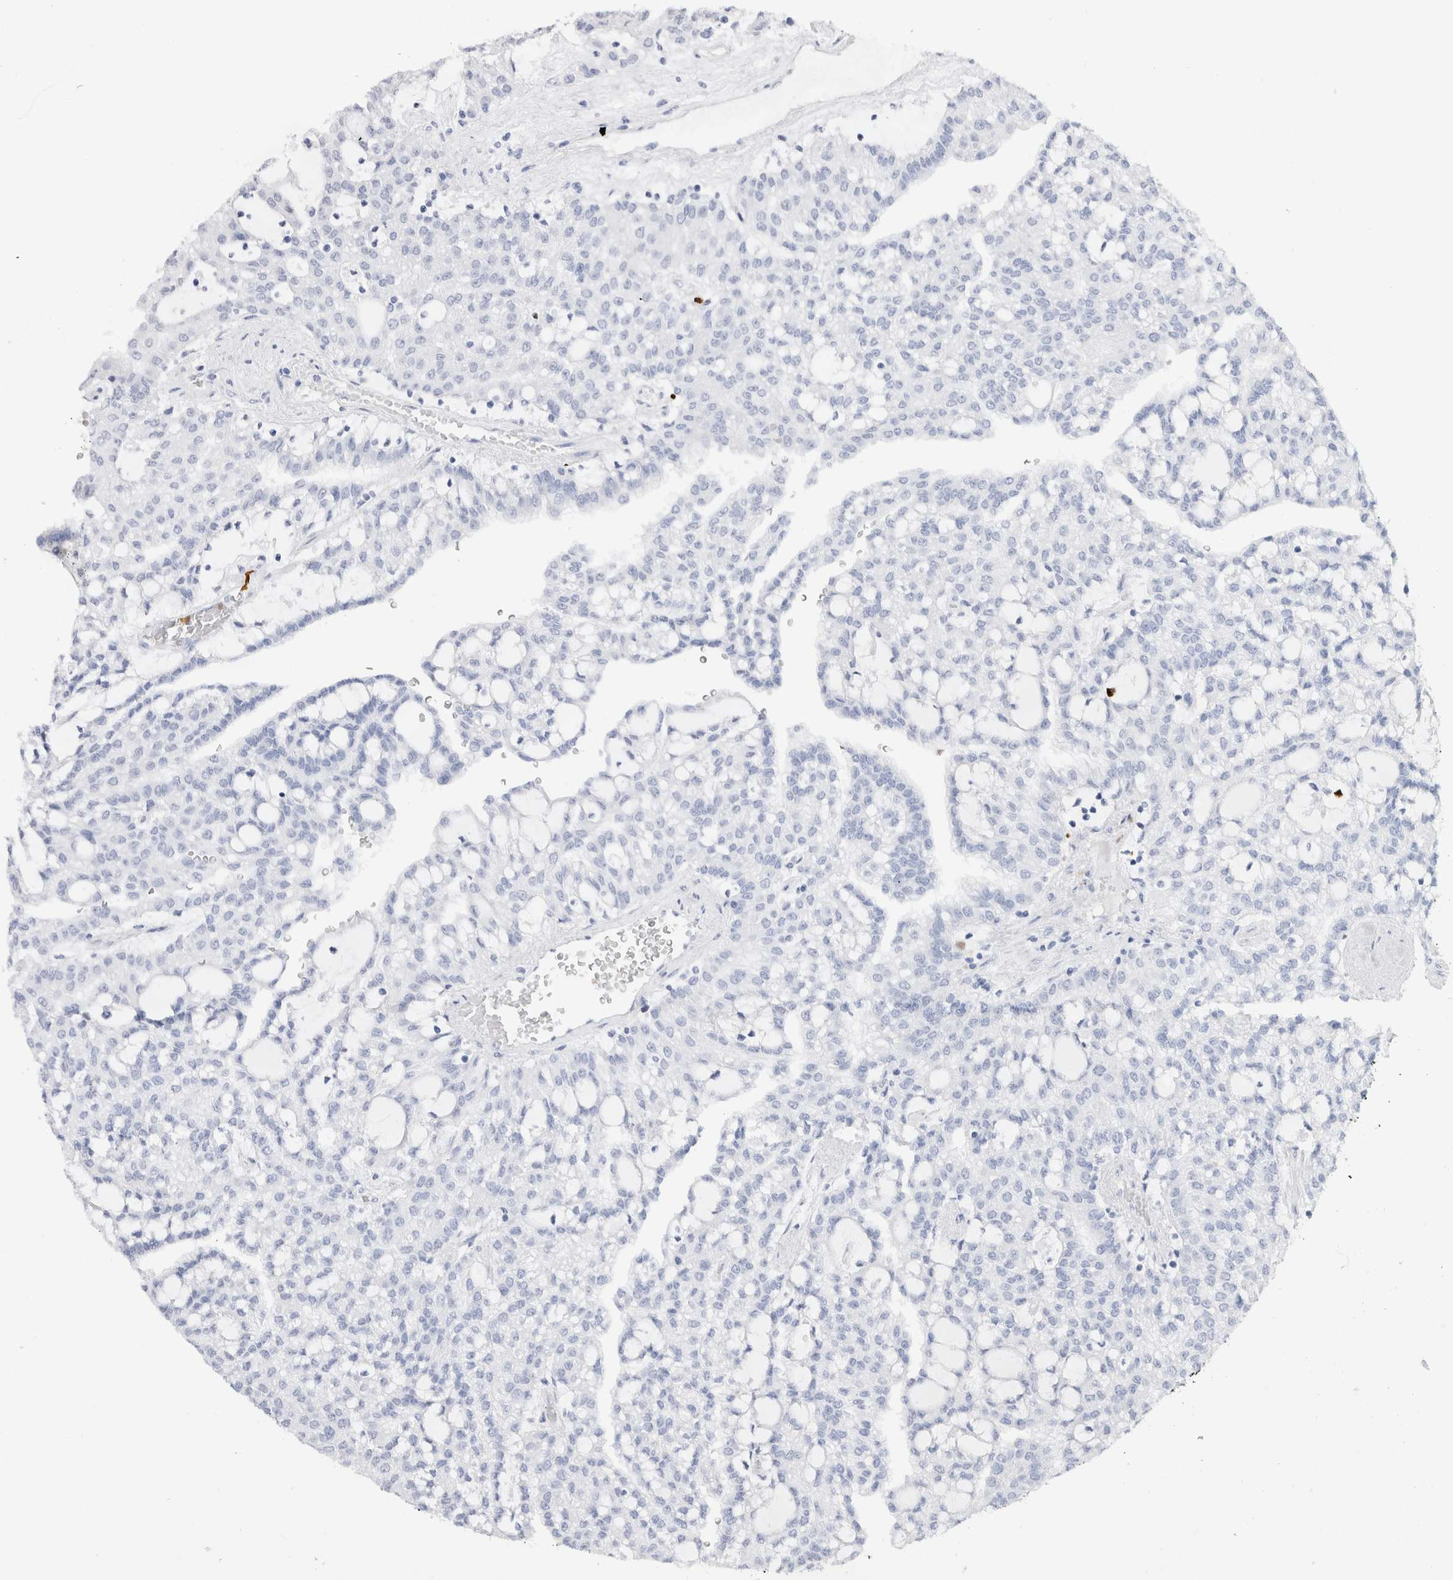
{"staining": {"intensity": "negative", "quantity": "none", "location": "none"}, "tissue": "renal cancer", "cell_type": "Tumor cells", "image_type": "cancer", "snomed": [{"axis": "morphology", "description": "Adenocarcinoma, NOS"}, {"axis": "topography", "description": "Kidney"}], "caption": "There is no significant positivity in tumor cells of adenocarcinoma (renal).", "gene": "SLC10A5", "patient": {"sex": "male", "age": 63}}